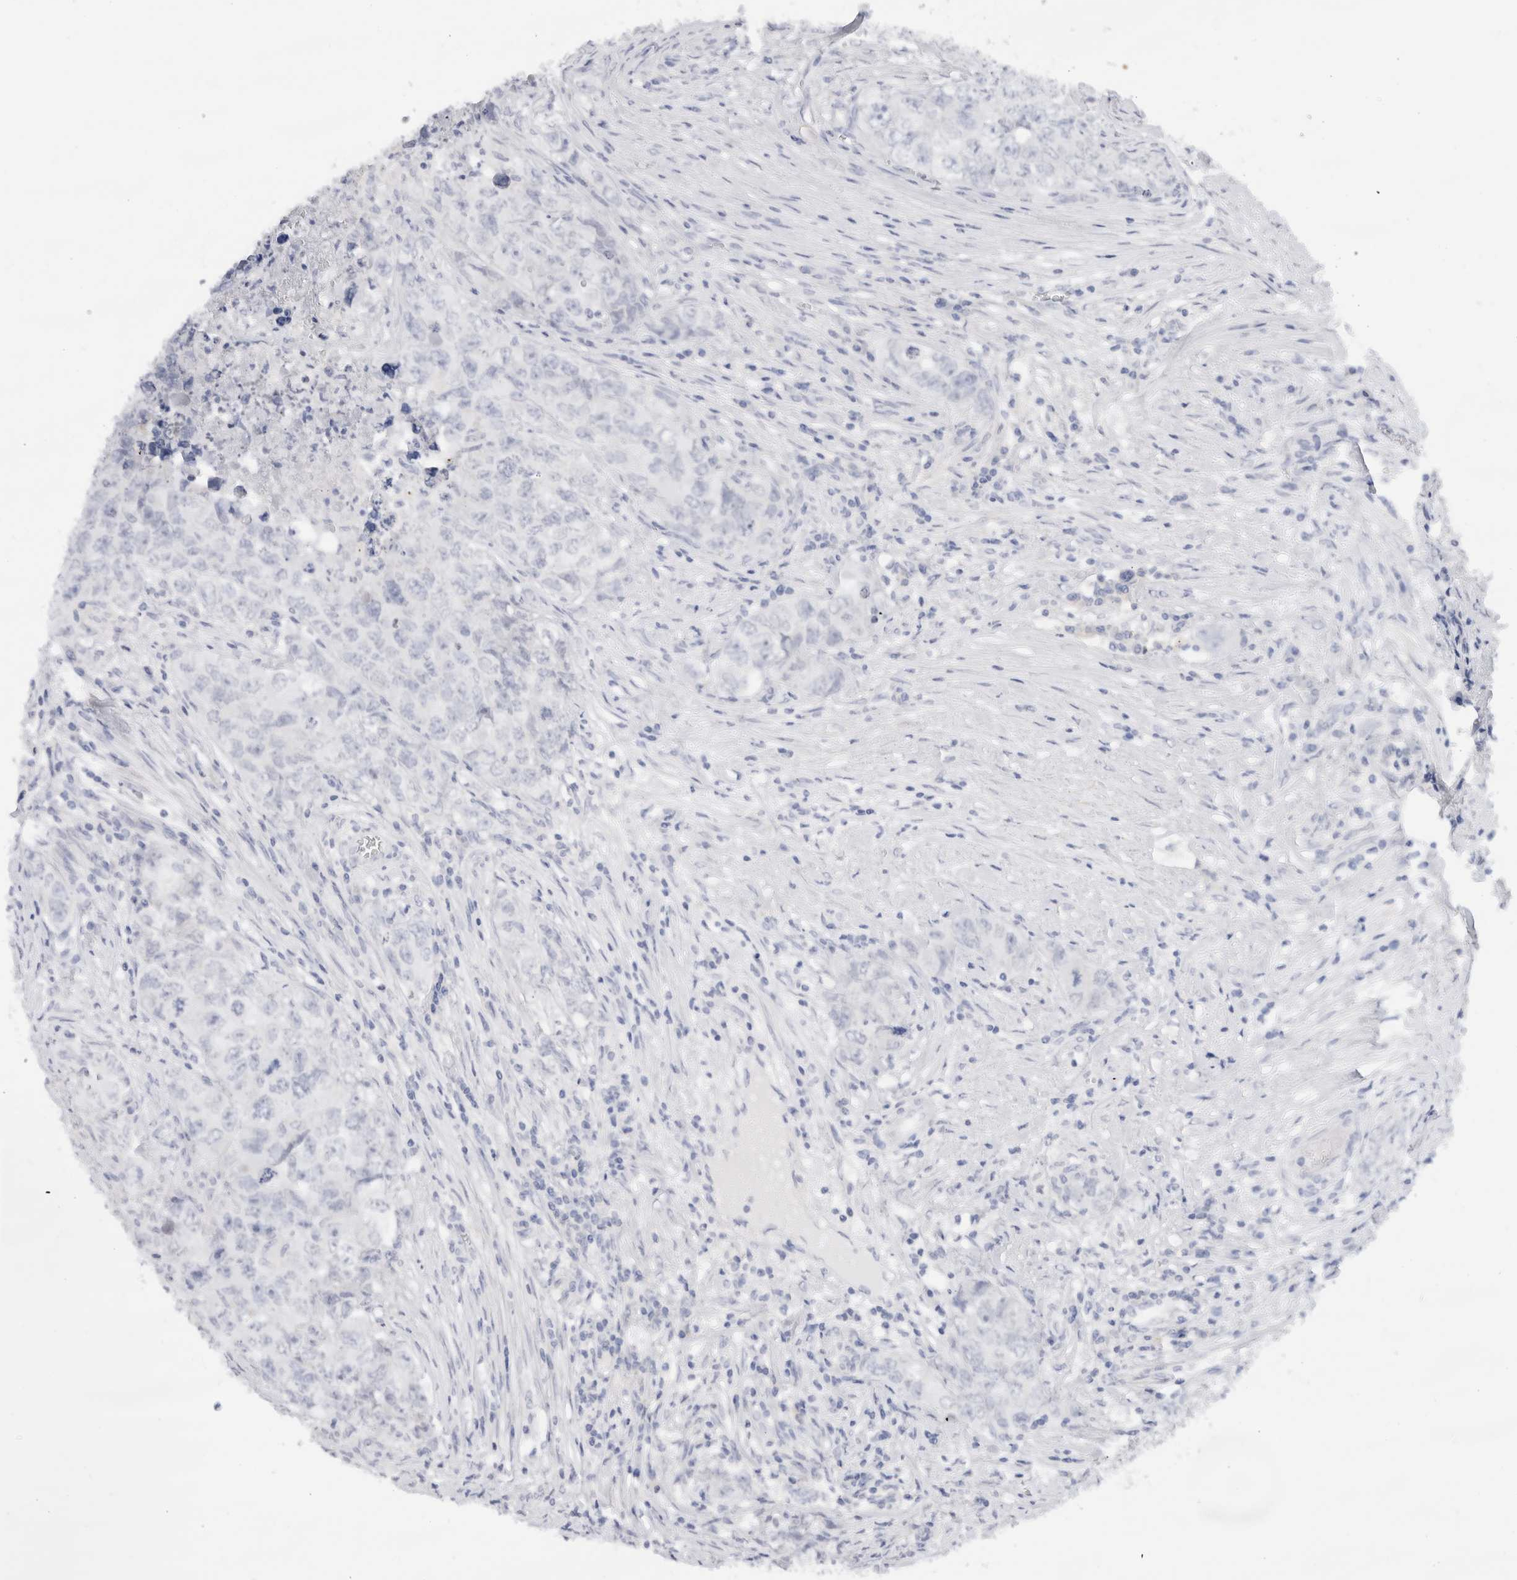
{"staining": {"intensity": "negative", "quantity": "none", "location": "none"}, "tissue": "testis cancer", "cell_type": "Tumor cells", "image_type": "cancer", "snomed": [{"axis": "morphology", "description": "Seminoma, NOS"}, {"axis": "morphology", "description": "Carcinoma, Embryonal, NOS"}, {"axis": "topography", "description": "Testis"}], "caption": "Immunohistochemistry photomicrograph of neoplastic tissue: human testis cancer (embryonal carcinoma) stained with DAB (3,3'-diaminobenzidine) shows no significant protein positivity in tumor cells. (DAB (3,3'-diaminobenzidine) IHC visualized using brightfield microscopy, high magnification).", "gene": "ADAM30", "patient": {"sex": "male", "age": 43}}